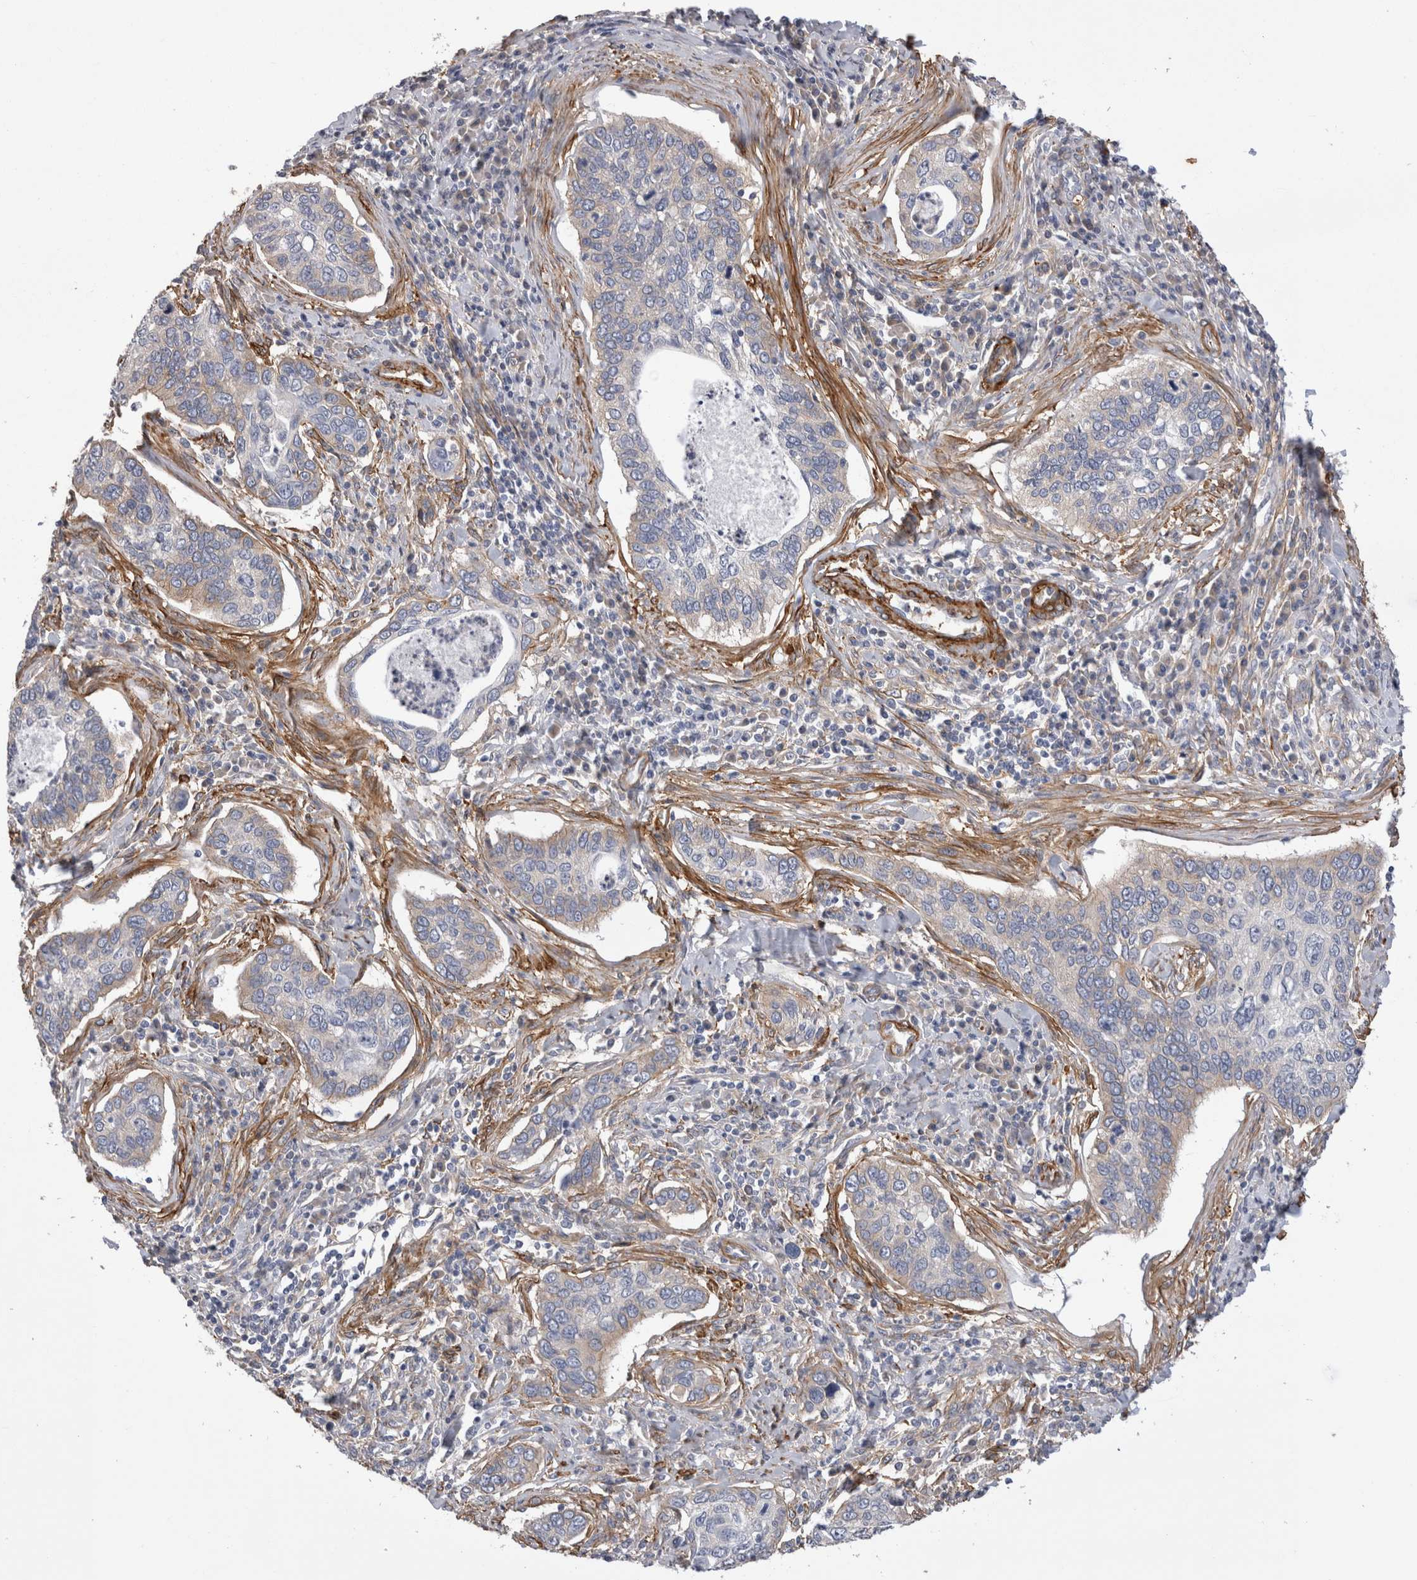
{"staining": {"intensity": "weak", "quantity": "<25%", "location": "cytoplasmic/membranous"}, "tissue": "cervical cancer", "cell_type": "Tumor cells", "image_type": "cancer", "snomed": [{"axis": "morphology", "description": "Squamous cell carcinoma, NOS"}, {"axis": "topography", "description": "Cervix"}], "caption": "An image of squamous cell carcinoma (cervical) stained for a protein demonstrates no brown staining in tumor cells. (Stains: DAB (3,3'-diaminobenzidine) immunohistochemistry with hematoxylin counter stain, Microscopy: brightfield microscopy at high magnification).", "gene": "EPRS1", "patient": {"sex": "female", "age": 53}}